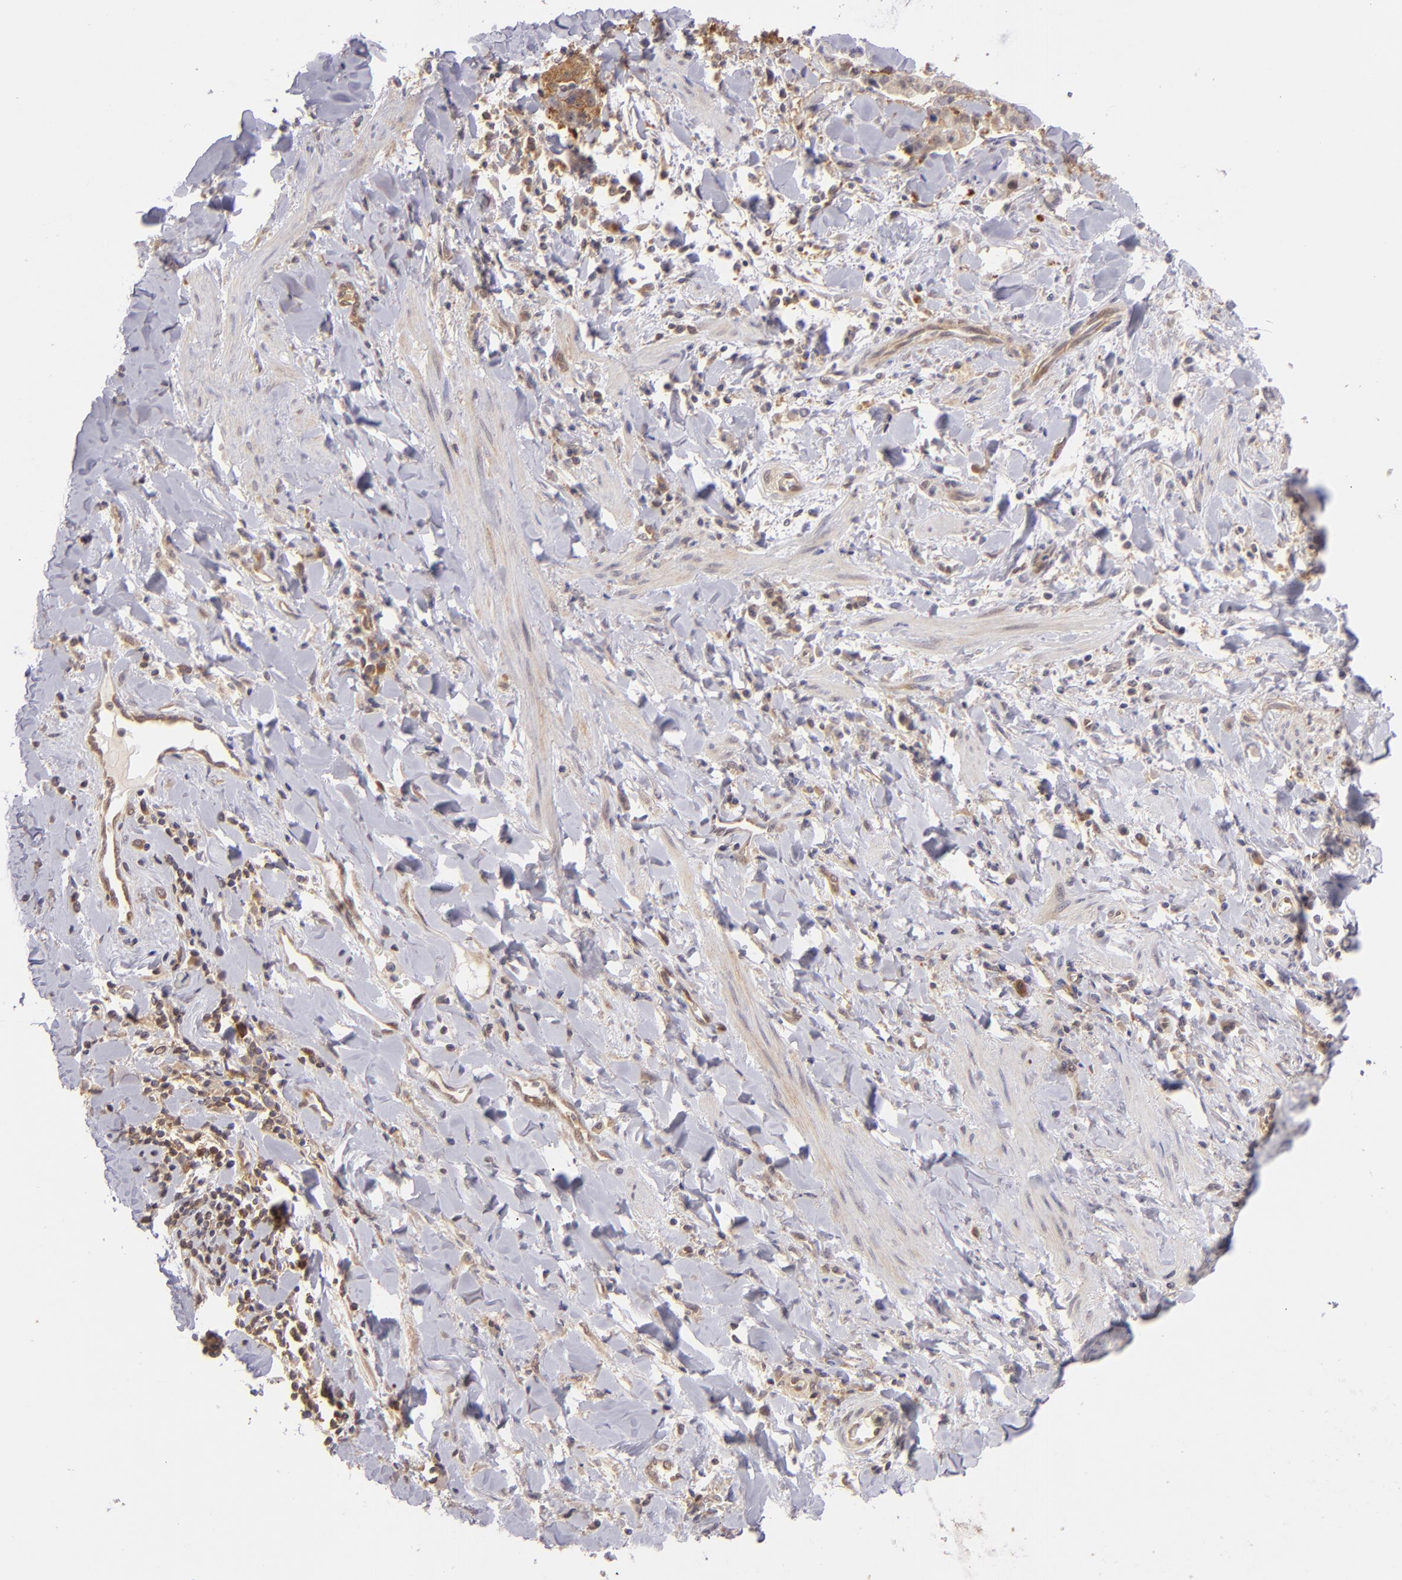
{"staining": {"intensity": "negative", "quantity": "none", "location": "none"}, "tissue": "liver cancer", "cell_type": "Tumor cells", "image_type": "cancer", "snomed": [{"axis": "morphology", "description": "Cholangiocarcinoma"}, {"axis": "topography", "description": "Liver"}], "caption": "Immunohistochemistry histopathology image of liver cholangiocarcinoma stained for a protein (brown), which exhibits no staining in tumor cells.", "gene": "PTPN13", "patient": {"sex": "male", "age": 57}}